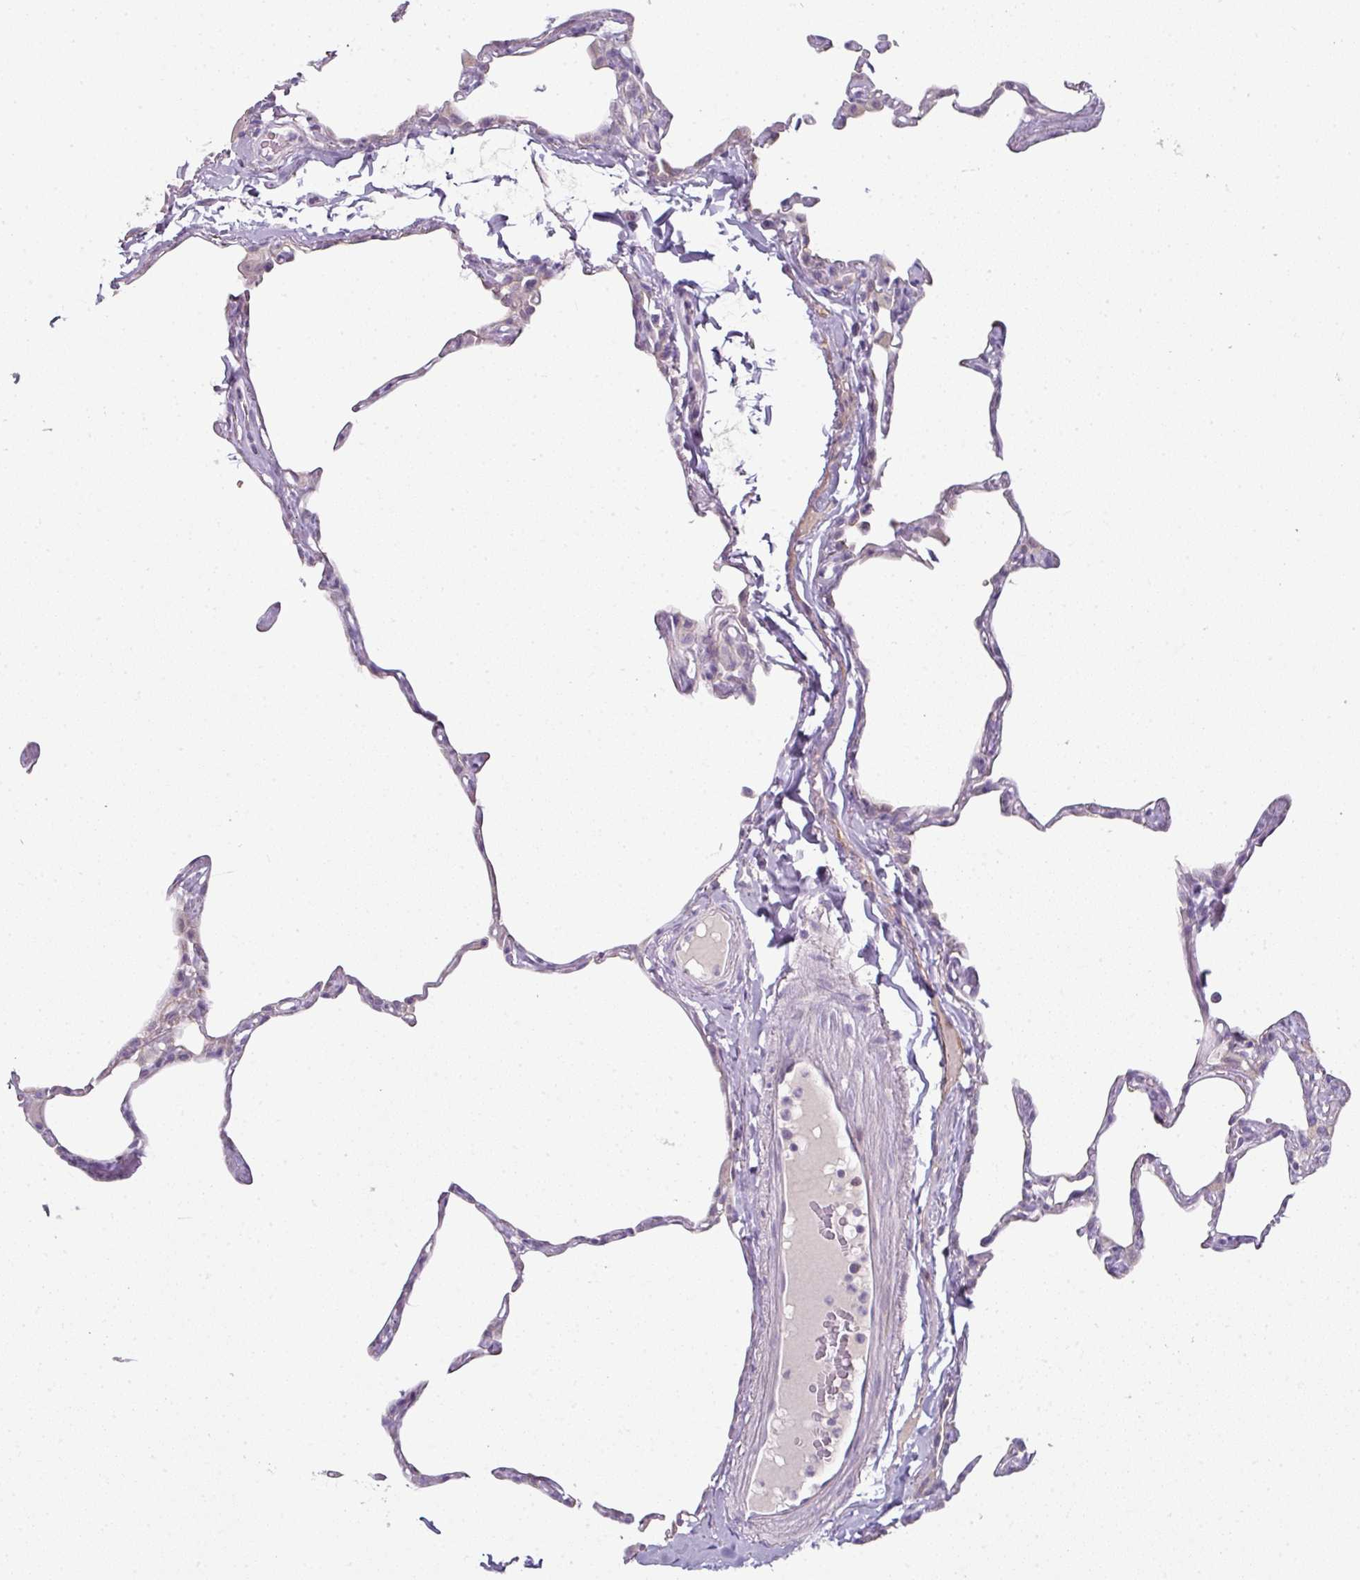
{"staining": {"intensity": "negative", "quantity": "none", "location": "none"}, "tissue": "lung", "cell_type": "Alveolar cells", "image_type": "normal", "snomed": [{"axis": "morphology", "description": "Normal tissue, NOS"}, {"axis": "topography", "description": "Lung"}], "caption": "Micrograph shows no protein positivity in alveolar cells of benign lung.", "gene": "FHAD1", "patient": {"sex": "male", "age": 65}}